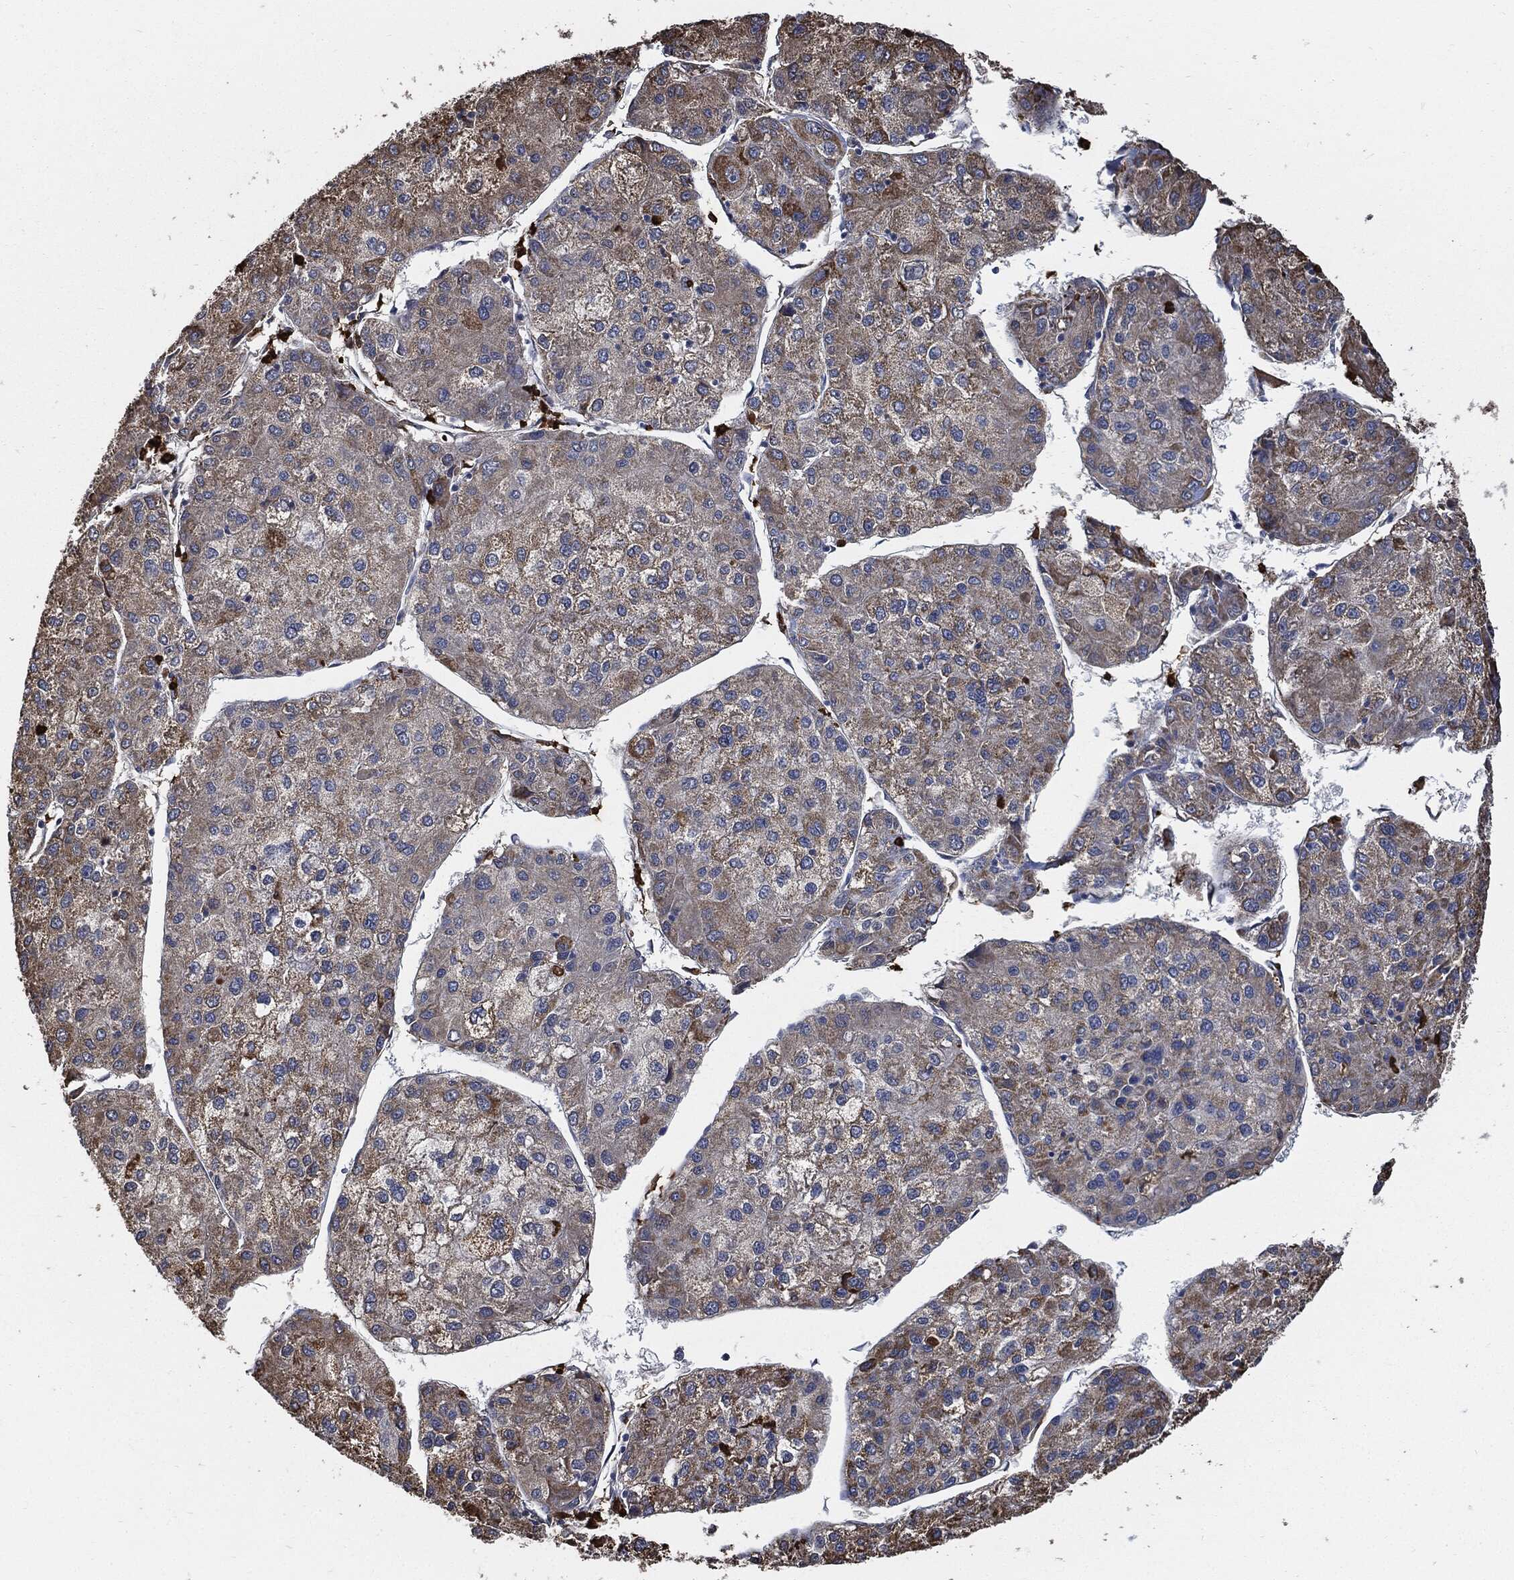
{"staining": {"intensity": "weak", "quantity": "25%-75%", "location": "cytoplasmic/membranous"}, "tissue": "liver cancer", "cell_type": "Tumor cells", "image_type": "cancer", "snomed": [{"axis": "morphology", "description": "Carcinoma, Hepatocellular, NOS"}, {"axis": "topography", "description": "Liver"}], "caption": "This photomicrograph displays immunohistochemistry staining of liver cancer (hepatocellular carcinoma), with low weak cytoplasmic/membranous positivity in approximately 25%-75% of tumor cells.", "gene": "S100A9", "patient": {"sex": "male", "age": 43}}